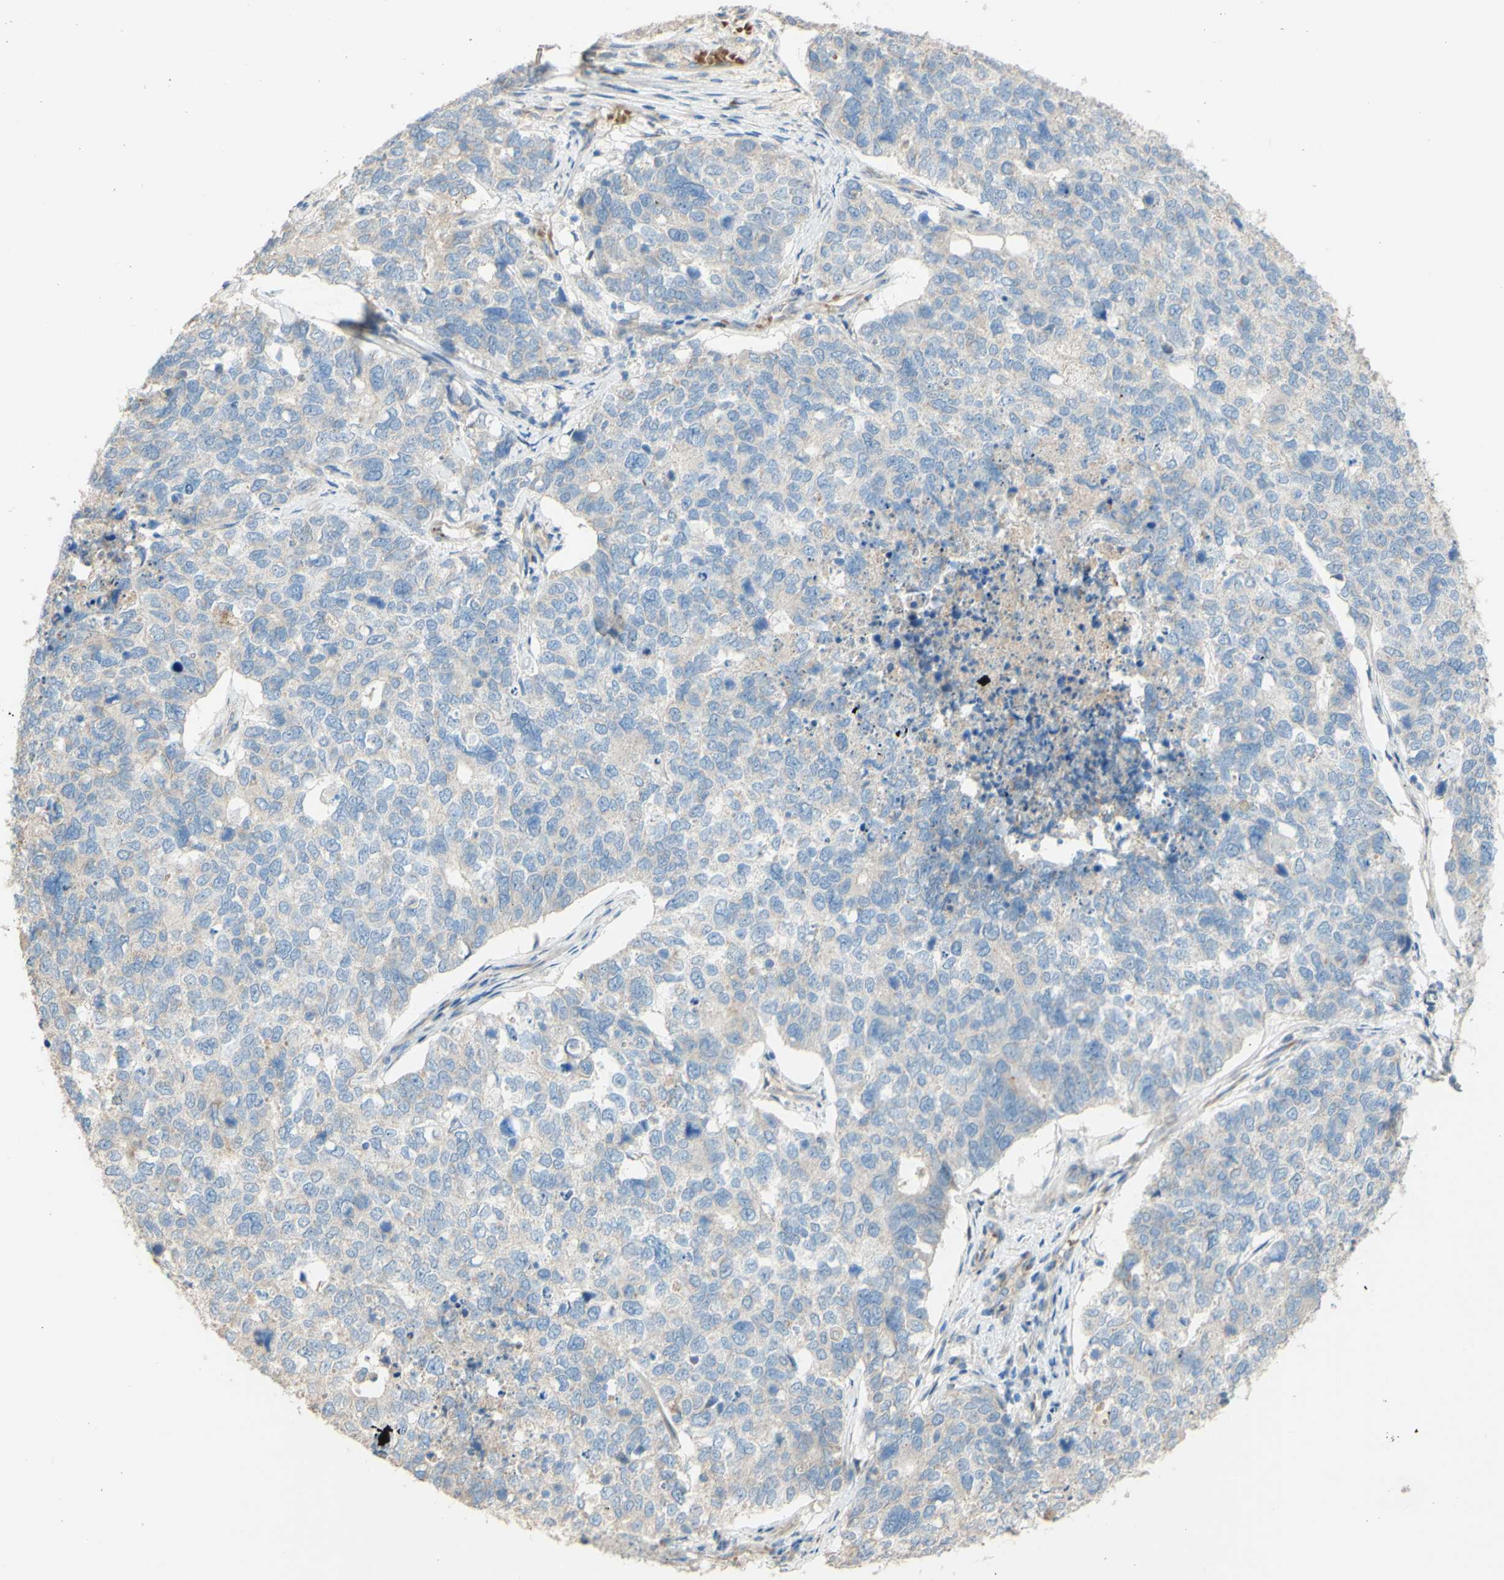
{"staining": {"intensity": "negative", "quantity": "none", "location": "none"}, "tissue": "cervical cancer", "cell_type": "Tumor cells", "image_type": "cancer", "snomed": [{"axis": "morphology", "description": "Squamous cell carcinoma, NOS"}, {"axis": "topography", "description": "Cervix"}], "caption": "Cervical cancer was stained to show a protein in brown. There is no significant staining in tumor cells. Brightfield microscopy of IHC stained with DAB (3,3'-diaminobenzidine) (brown) and hematoxylin (blue), captured at high magnification.", "gene": "DKK3", "patient": {"sex": "female", "age": 63}}